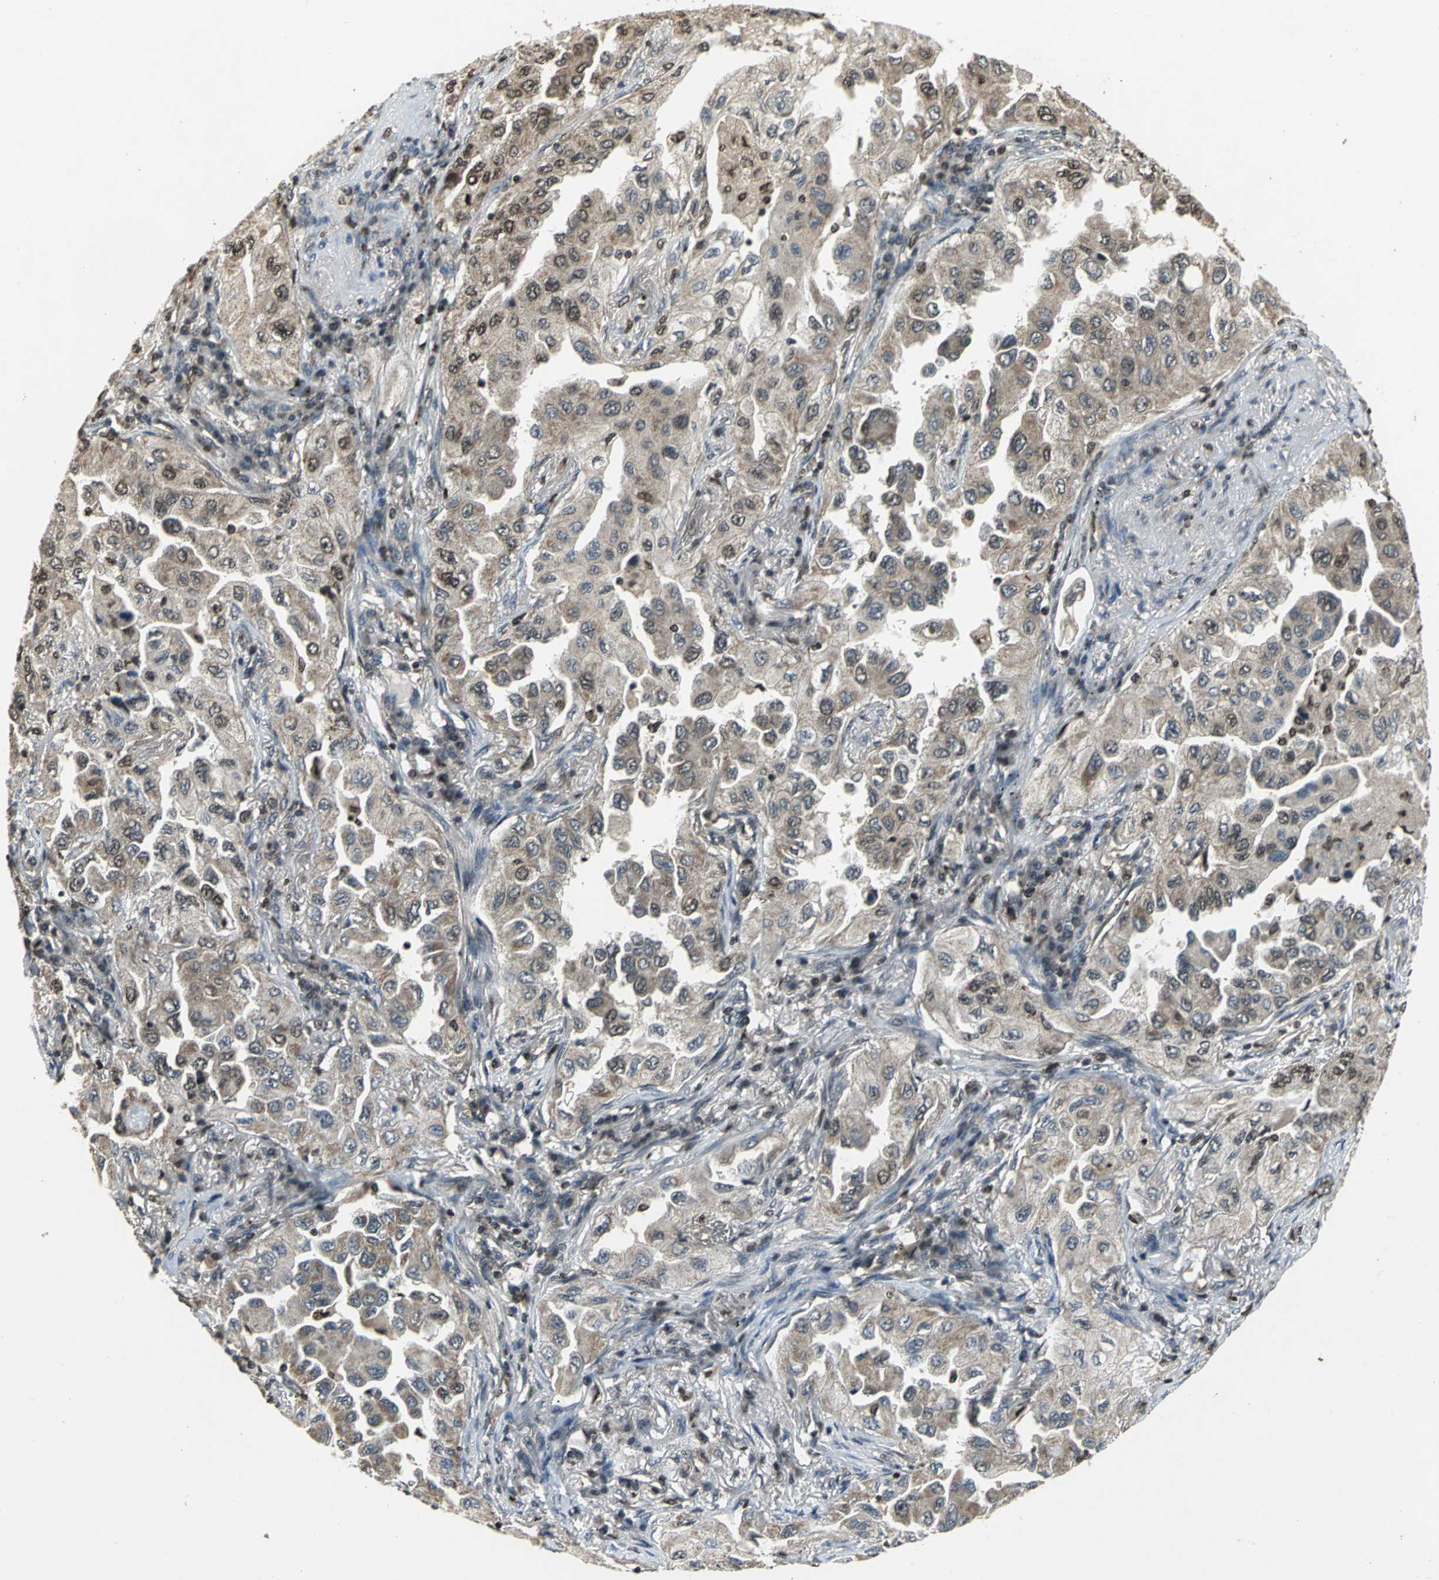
{"staining": {"intensity": "moderate", "quantity": ">75%", "location": "cytoplasmic/membranous,nuclear"}, "tissue": "lung cancer", "cell_type": "Tumor cells", "image_type": "cancer", "snomed": [{"axis": "morphology", "description": "Adenocarcinoma, NOS"}, {"axis": "topography", "description": "Lung"}], "caption": "Immunohistochemistry histopathology image of neoplastic tissue: lung cancer (adenocarcinoma) stained using immunohistochemistry shows medium levels of moderate protein expression localized specifically in the cytoplasmic/membranous and nuclear of tumor cells, appearing as a cytoplasmic/membranous and nuclear brown color.", "gene": "AHR", "patient": {"sex": "female", "age": 65}}